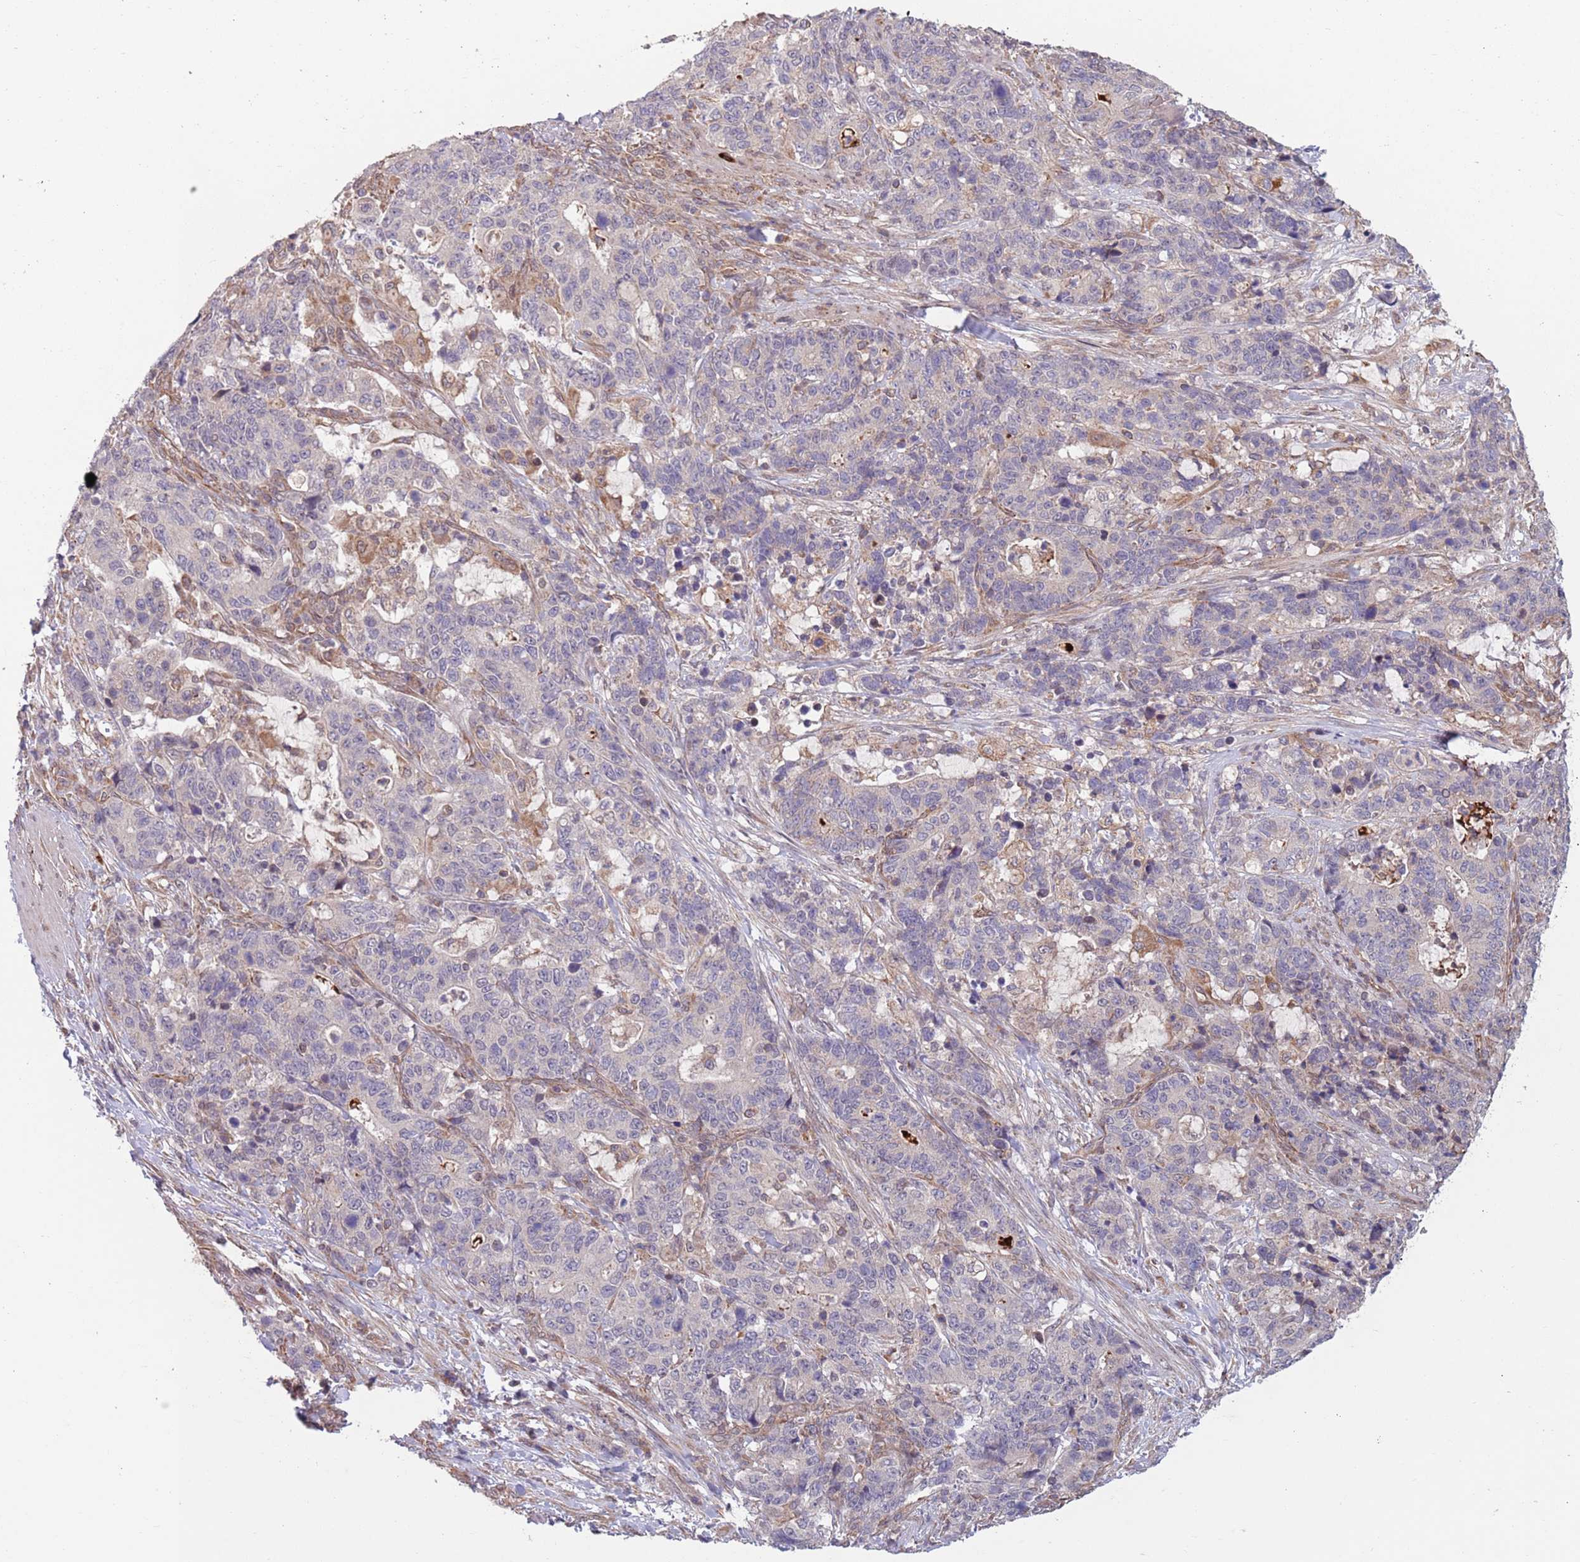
{"staining": {"intensity": "negative", "quantity": "none", "location": "none"}, "tissue": "stomach cancer", "cell_type": "Tumor cells", "image_type": "cancer", "snomed": [{"axis": "morphology", "description": "Normal tissue, NOS"}, {"axis": "morphology", "description": "Adenocarcinoma, NOS"}, {"axis": "topography", "description": "Stomach"}], "caption": "There is no significant positivity in tumor cells of stomach cancer (adenocarcinoma). The staining is performed using DAB brown chromogen with nuclei counter-stained in using hematoxylin.", "gene": "CHD9", "patient": {"sex": "female", "age": 64}}